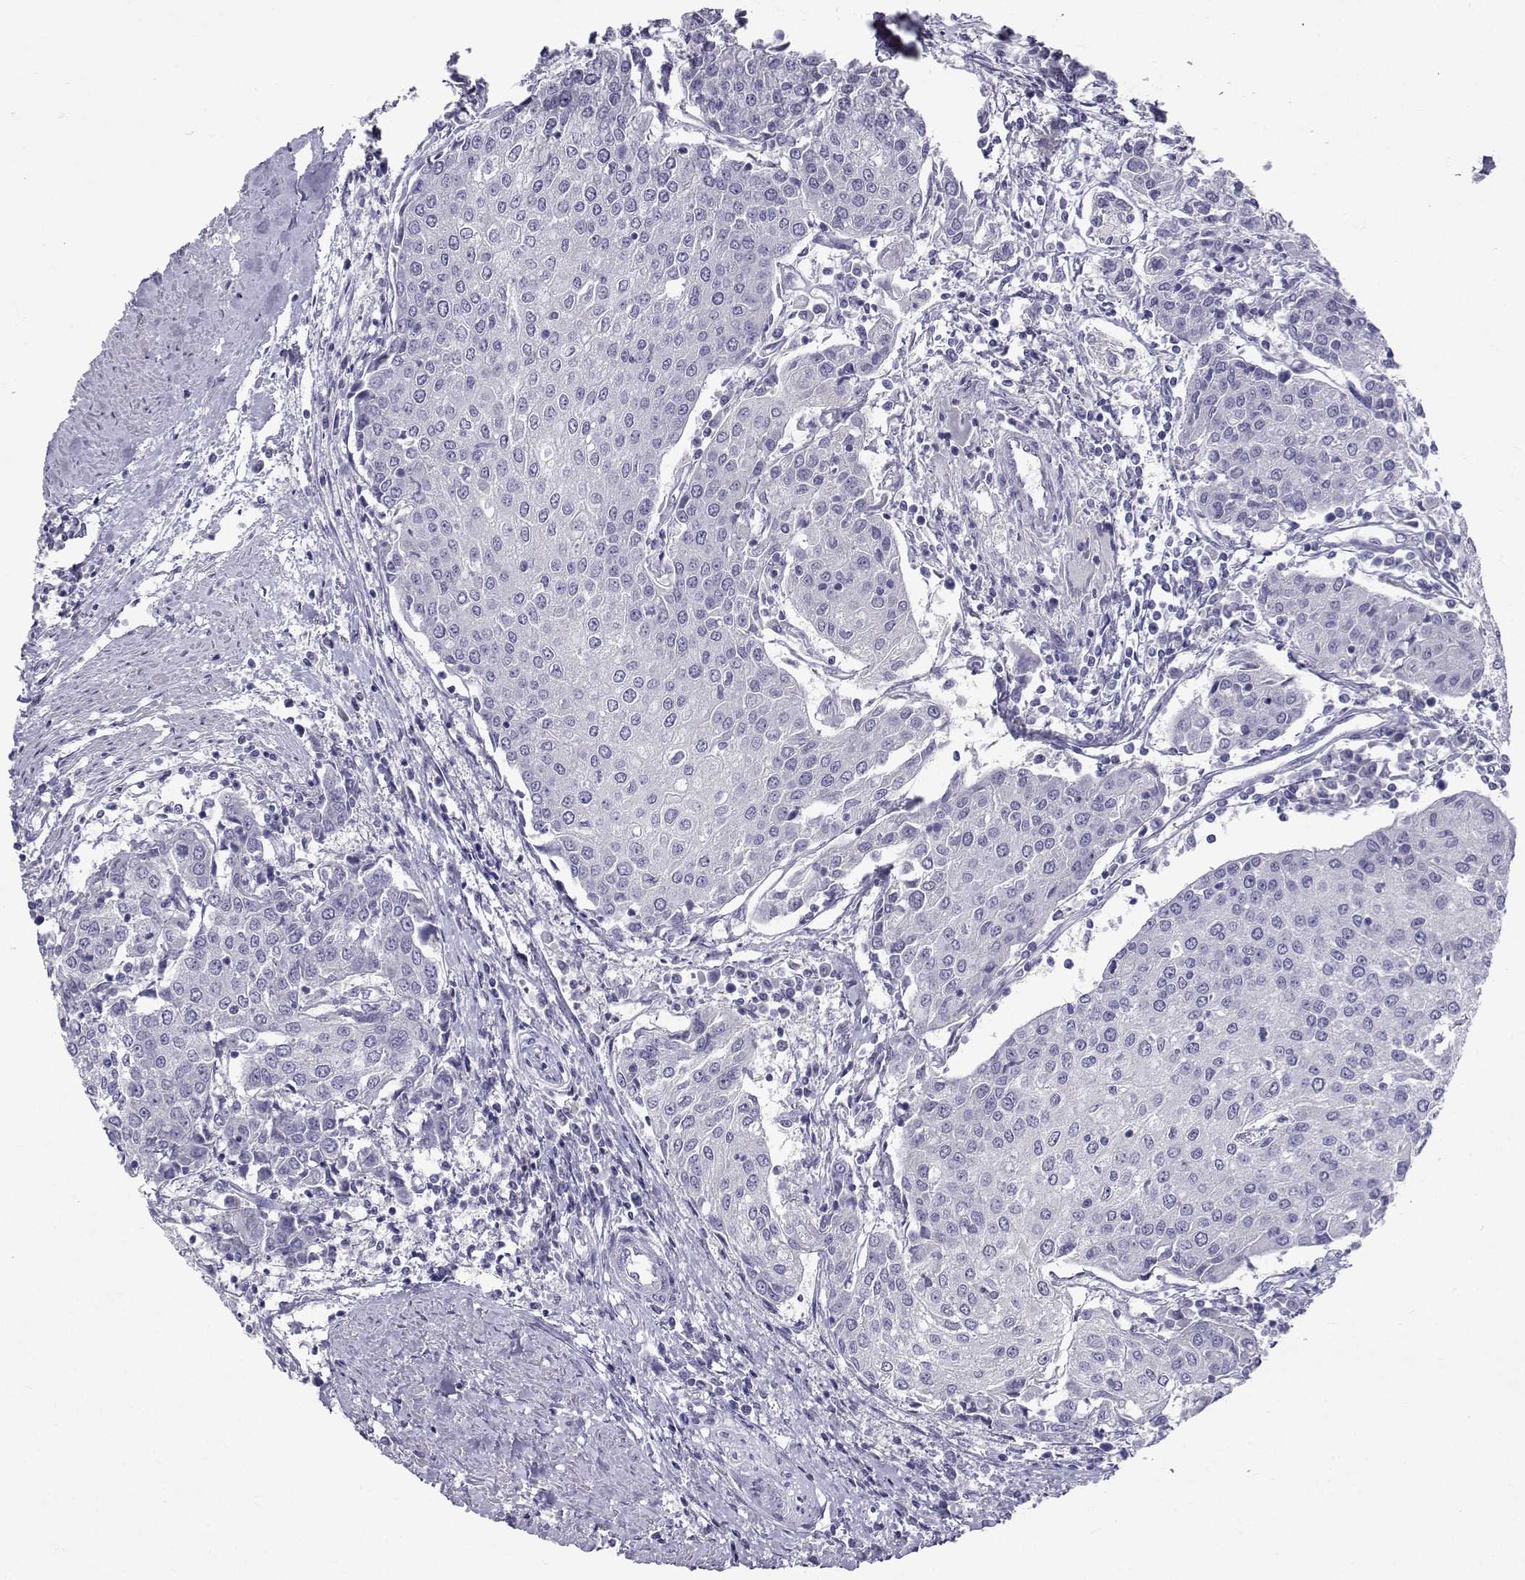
{"staining": {"intensity": "negative", "quantity": "none", "location": "none"}, "tissue": "urothelial cancer", "cell_type": "Tumor cells", "image_type": "cancer", "snomed": [{"axis": "morphology", "description": "Urothelial carcinoma, High grade"}, {"axis": "topography", "description": "Urinary bladder"}], "caption": "Immunohistochemistry (IHC) image of neoplastic tissue: urothelial cancer stained with DAB (3,3'-diaminobenzidine) demonstrates no significant protein positivity in tumor cells.", "gene": "SLC6A3", "patient": {"sex": "female", "age": 85}}